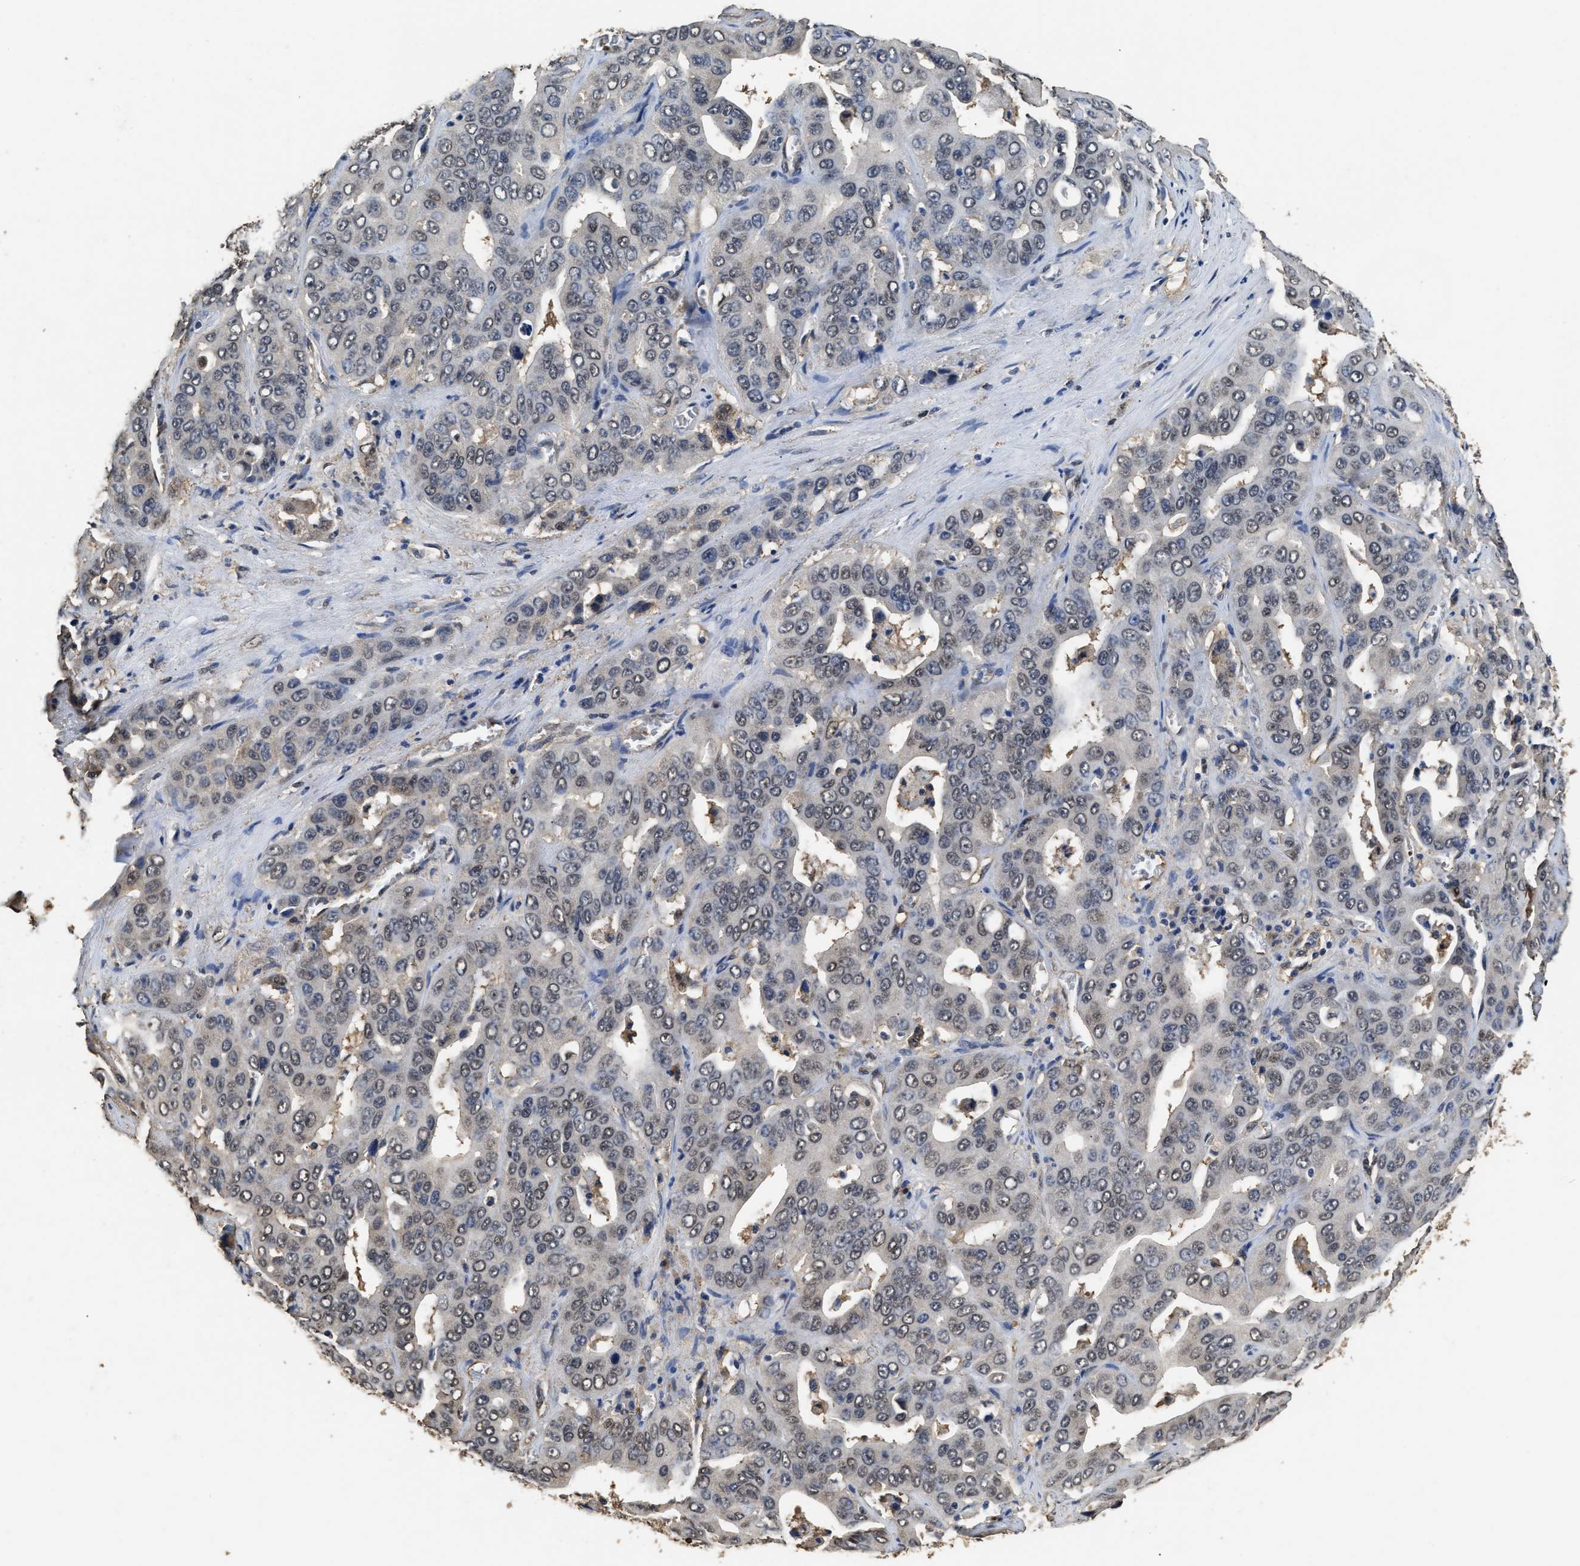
{"staining": {"intensity": "weak", "quantity": "25%-75%", "location": "nuclear"}, "tissue": "liver cancer", "cell_type": "Tumor cells", "image_type": "cancer", "snomed": [{"axis": "morphology", "description": "Cholangiocarcinoma"}, {"axis": "topography", "description": "Liver"}], "caption": "Protein expression analysis of human liver cholangiocarcinoma reveals weak nuclear staining in about 25%-75% of tumor cells.", "gene": "YWHAE", "patient": {"sex": "female", "age": 52}}